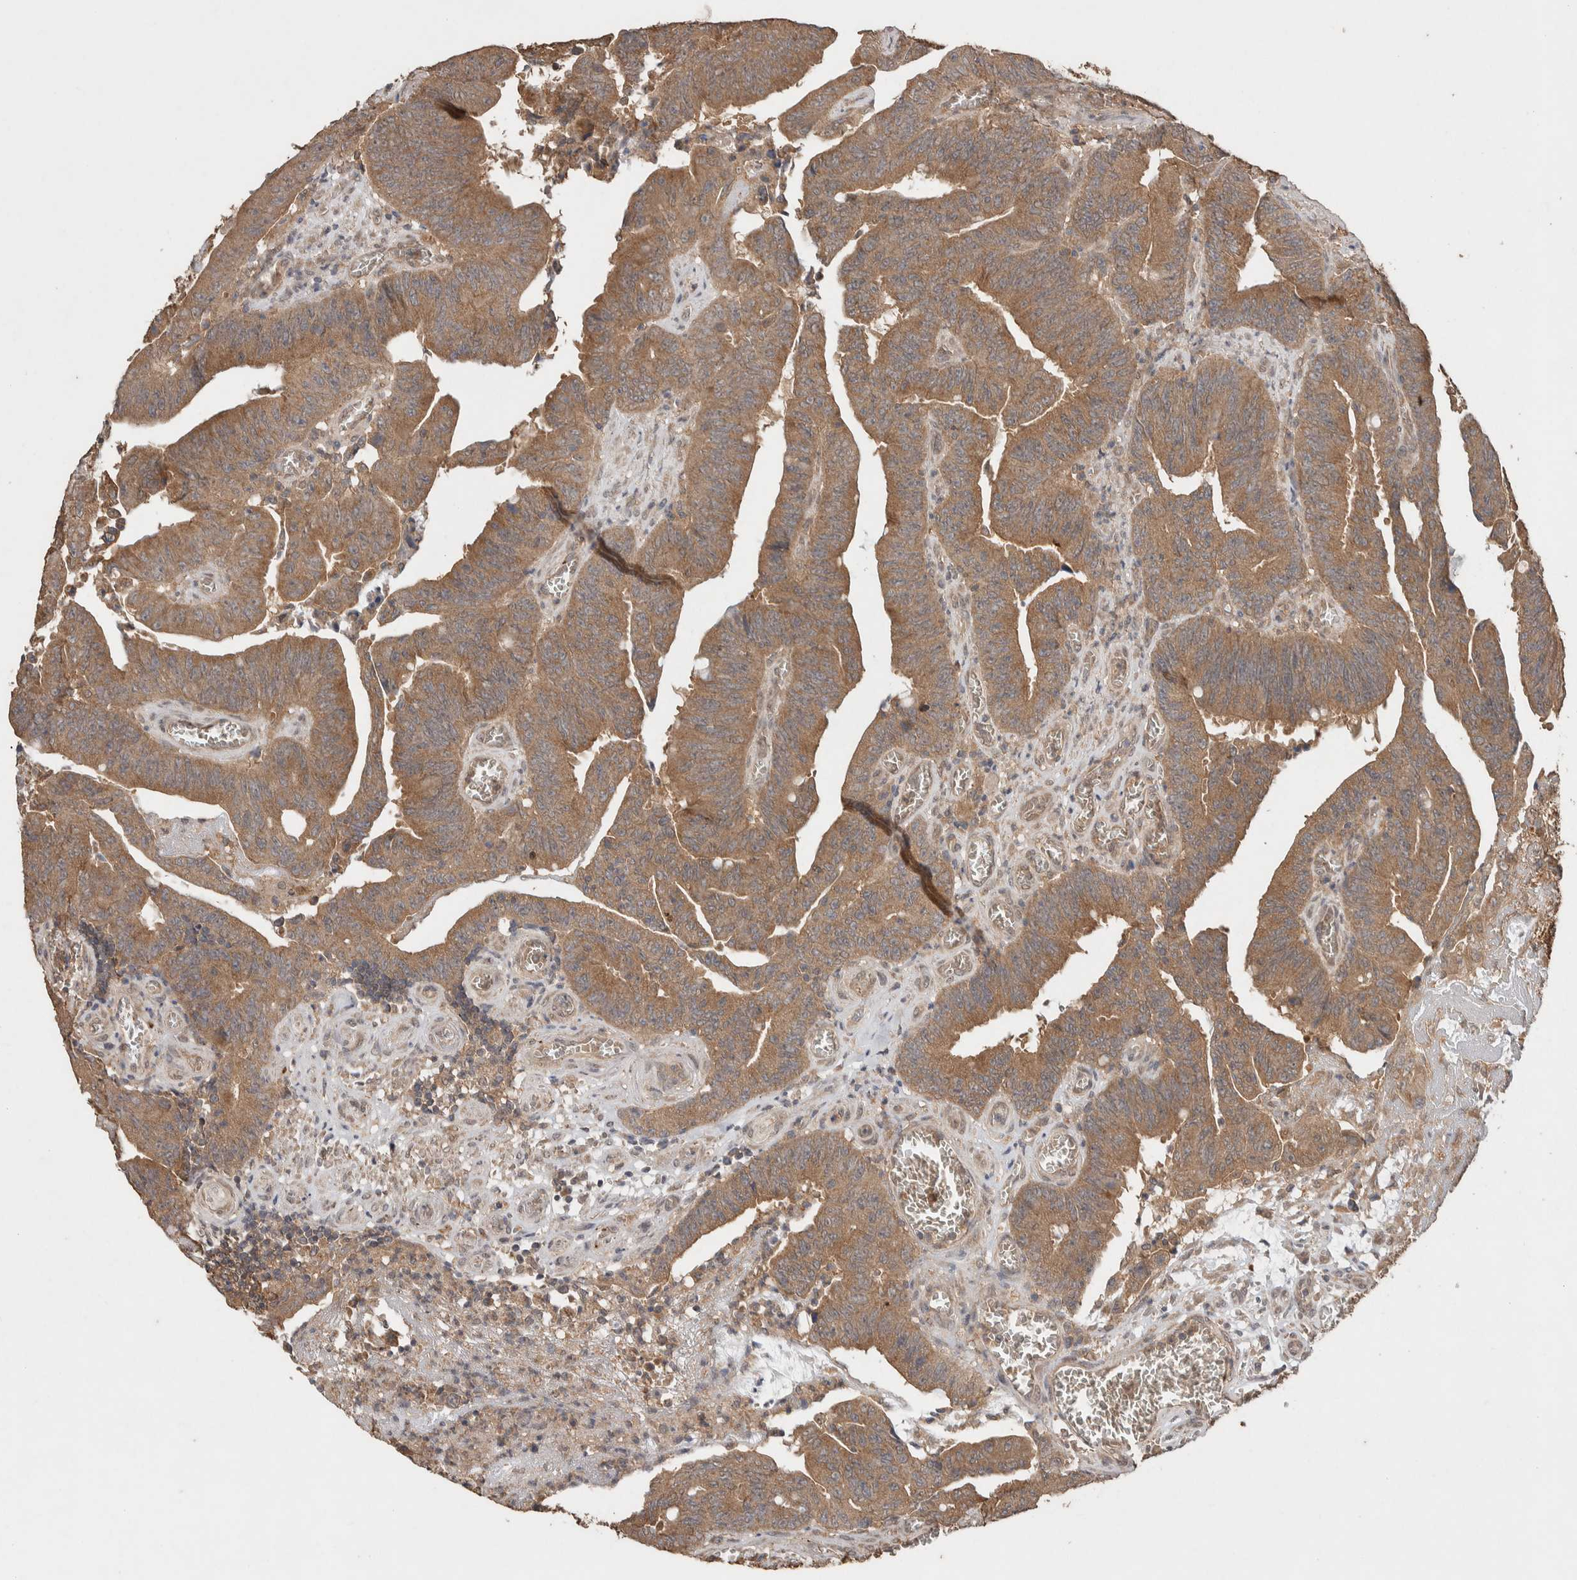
{"staining": {"intensity": "moderate", "quantity": ">75%", "location": "cytoplasmic/membranous"}, "tissue": "colorectal cancer", "cell_type": "Tumor cells", "image_type": "cancer", "snomed": [{"axis": "morphology", "description": "Adenocarcinoma, NOS"}, {"axis": "topography", "description": "Colon"}], "caption": "Colorectal adenocarcinoma stained for a protein exhibits moderate cytoplasmic/membranous positivity in tumor cells.", "gene": "KCNJ5", "patient": {"sex": "male", "age": 45}}